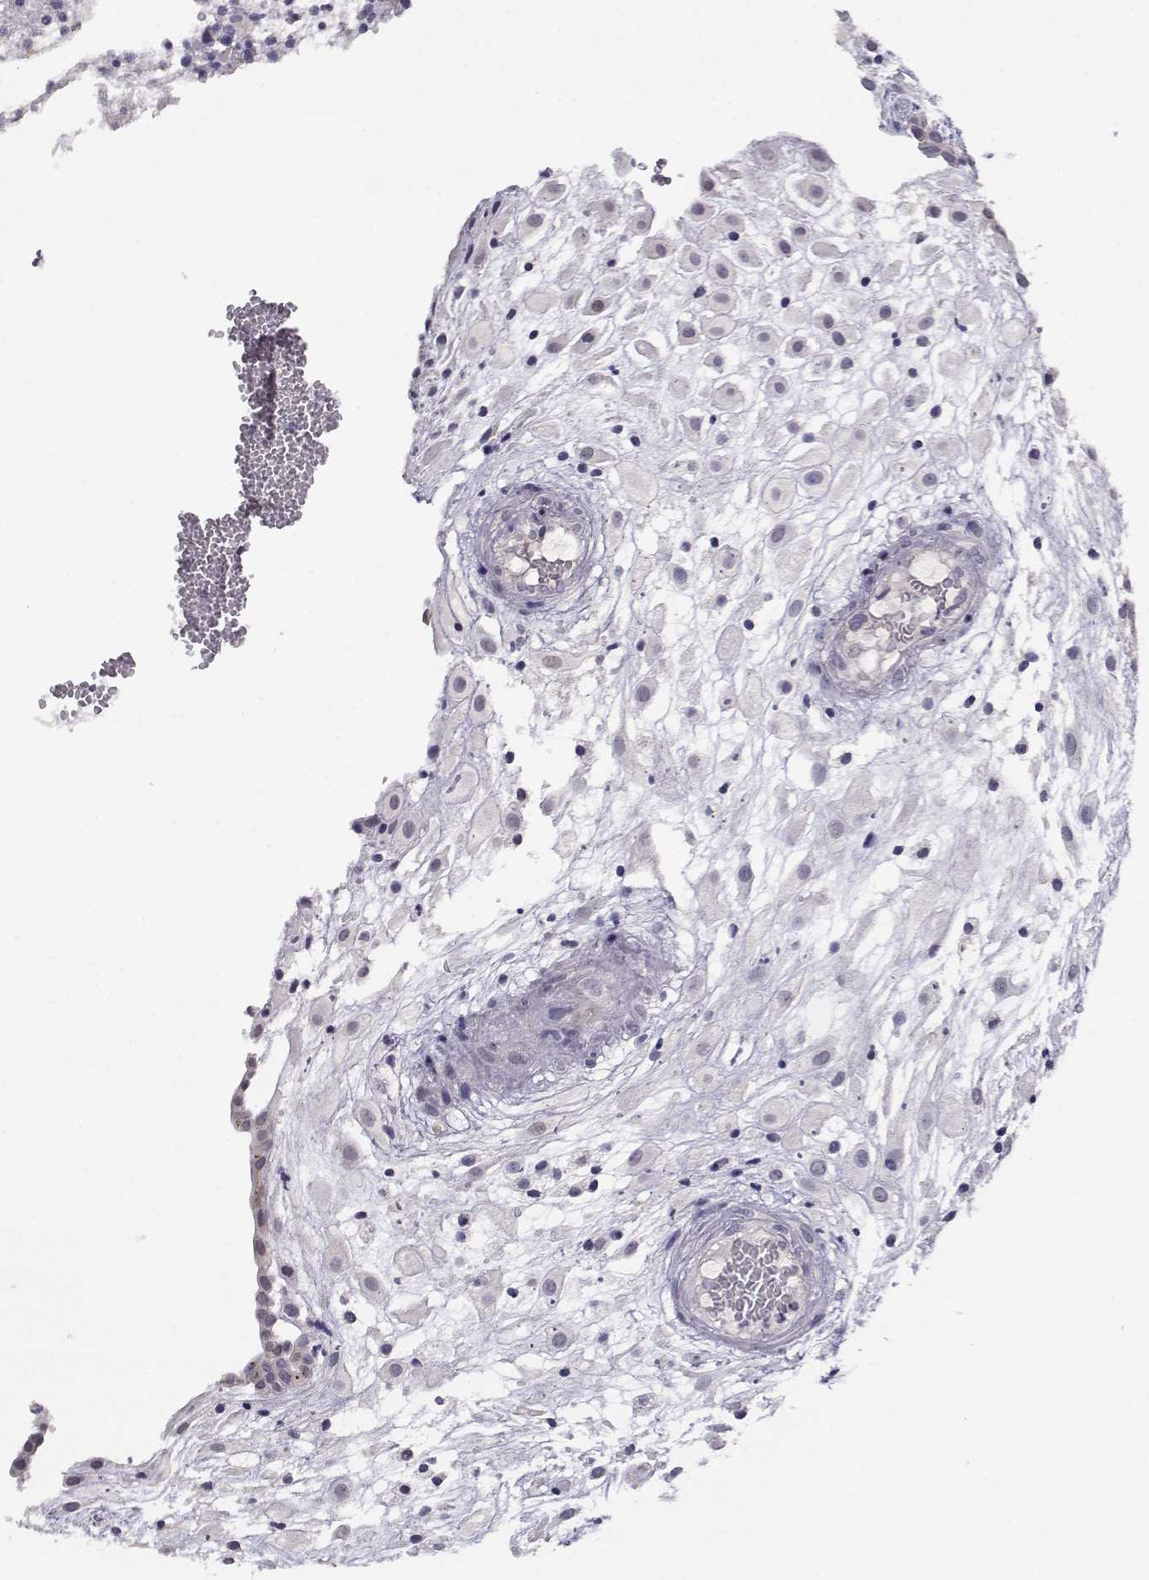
{"staining": {"intensity": "negative", "quantity": "none", "location": "none"}, "tissue": "placenta", "cell_type": "Decidual cells", "image_type": "normal", "snomed": [{"axis": "morphology", "description": "Normal tissue, NOS"}, {"axis": "topography", "description": "Placenta"}], "caption": "Immunohistochemical staining of unremarkable human placenta reveals no significant expression in decidual cells.", "gene": "RHOXF2", "patient": {"sex": "female", "age": 24}}